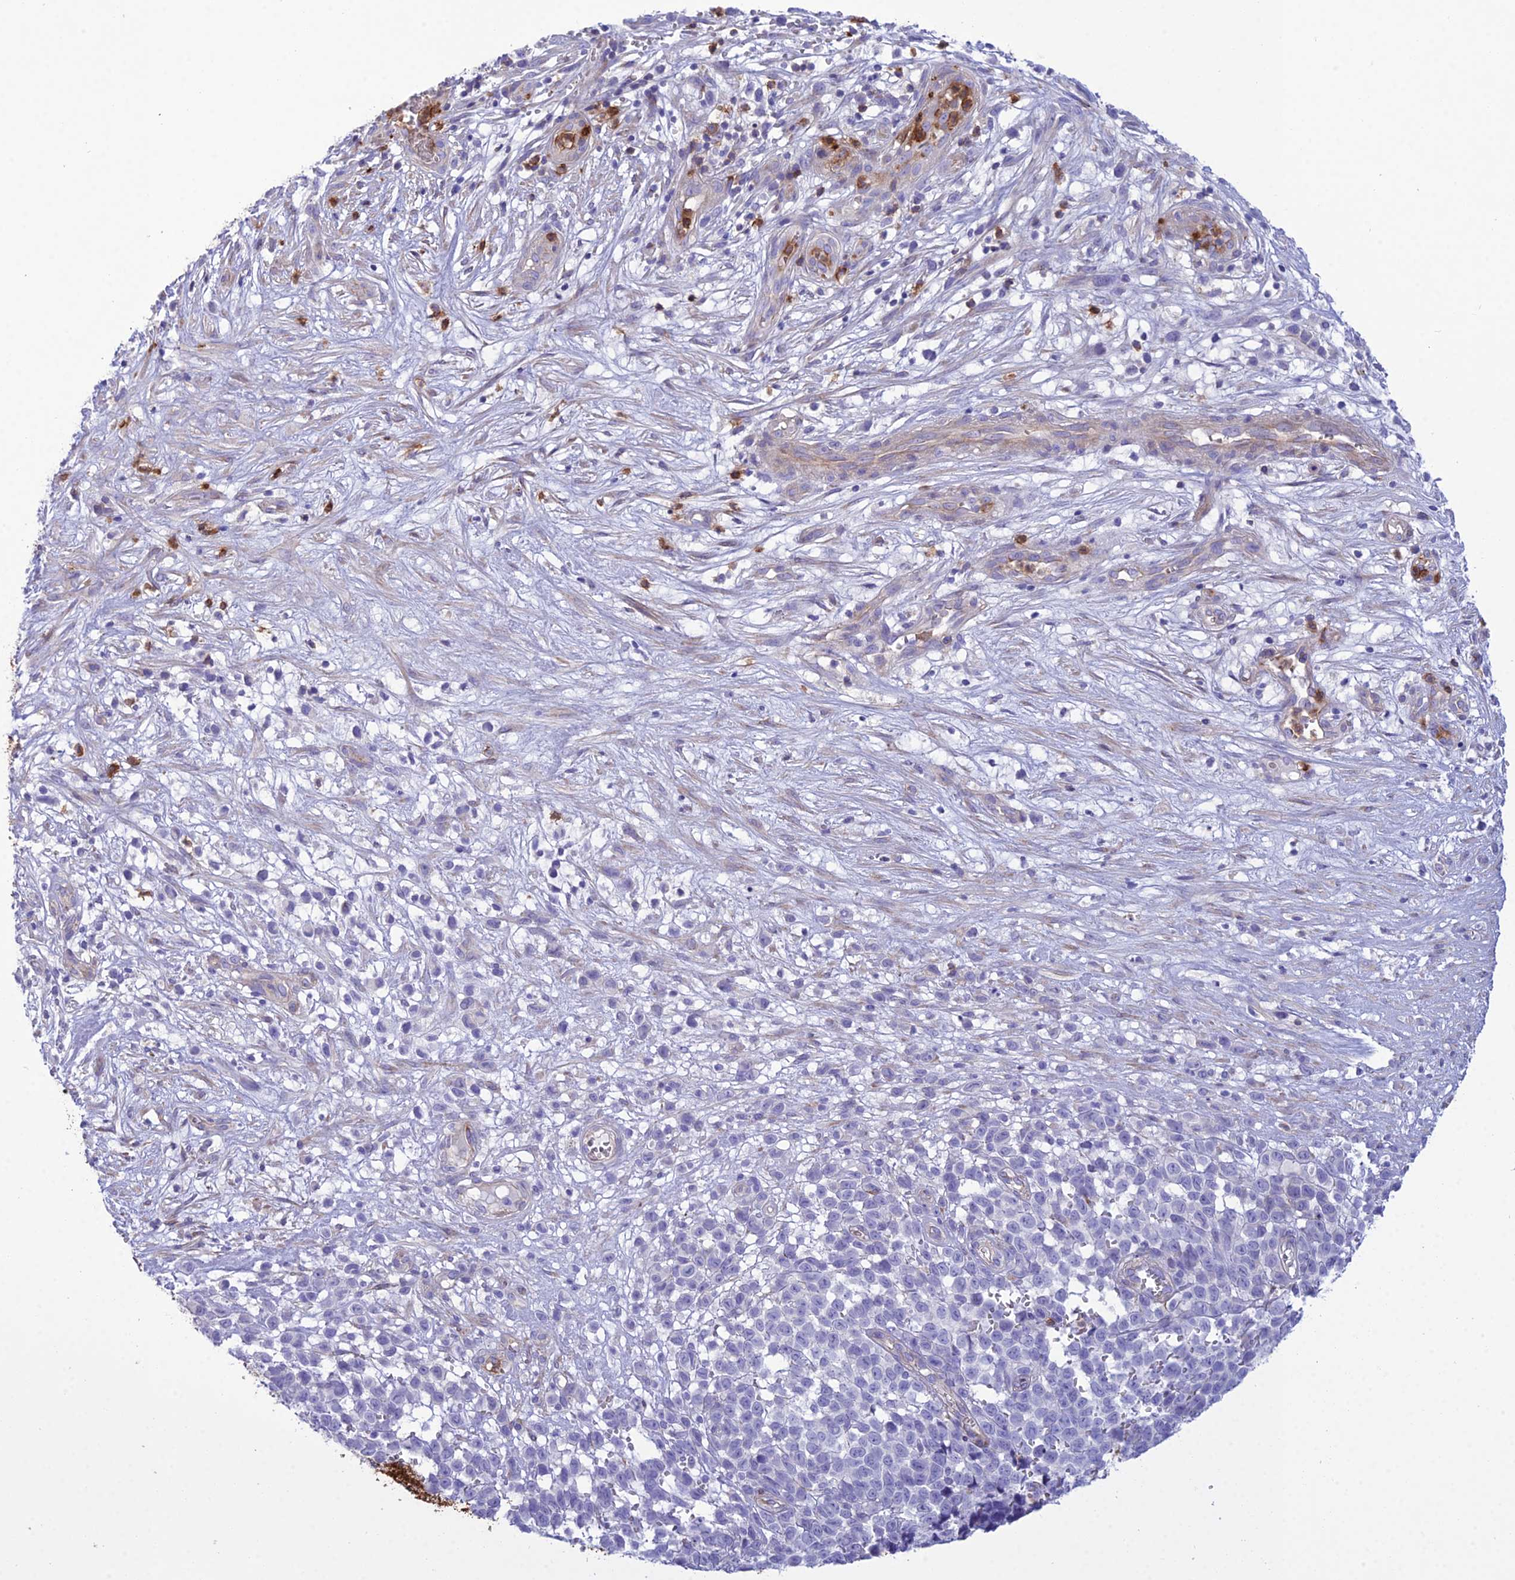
{"staining": {"intensity": "negative", "quantity": "none", "location": "none"}, "tissue": "melanoma", "cell_type": "Tumor cells", "image_type": "cancer", "snomed": [{"axis": "morphology", "description": "Malignant melanoma, NOS"}, {"axis": "topography", "description": "Nose, NOS"}], "caption": "A high-resolution histopathology image shows immunohistochemistry staining of melanoma, which demonstrates no significant staining in tumor cells. (DAB immunohistochemistry, high magnification).", "gene": "OR1Q1", "patient": {"sex": "female", "age": 48}}